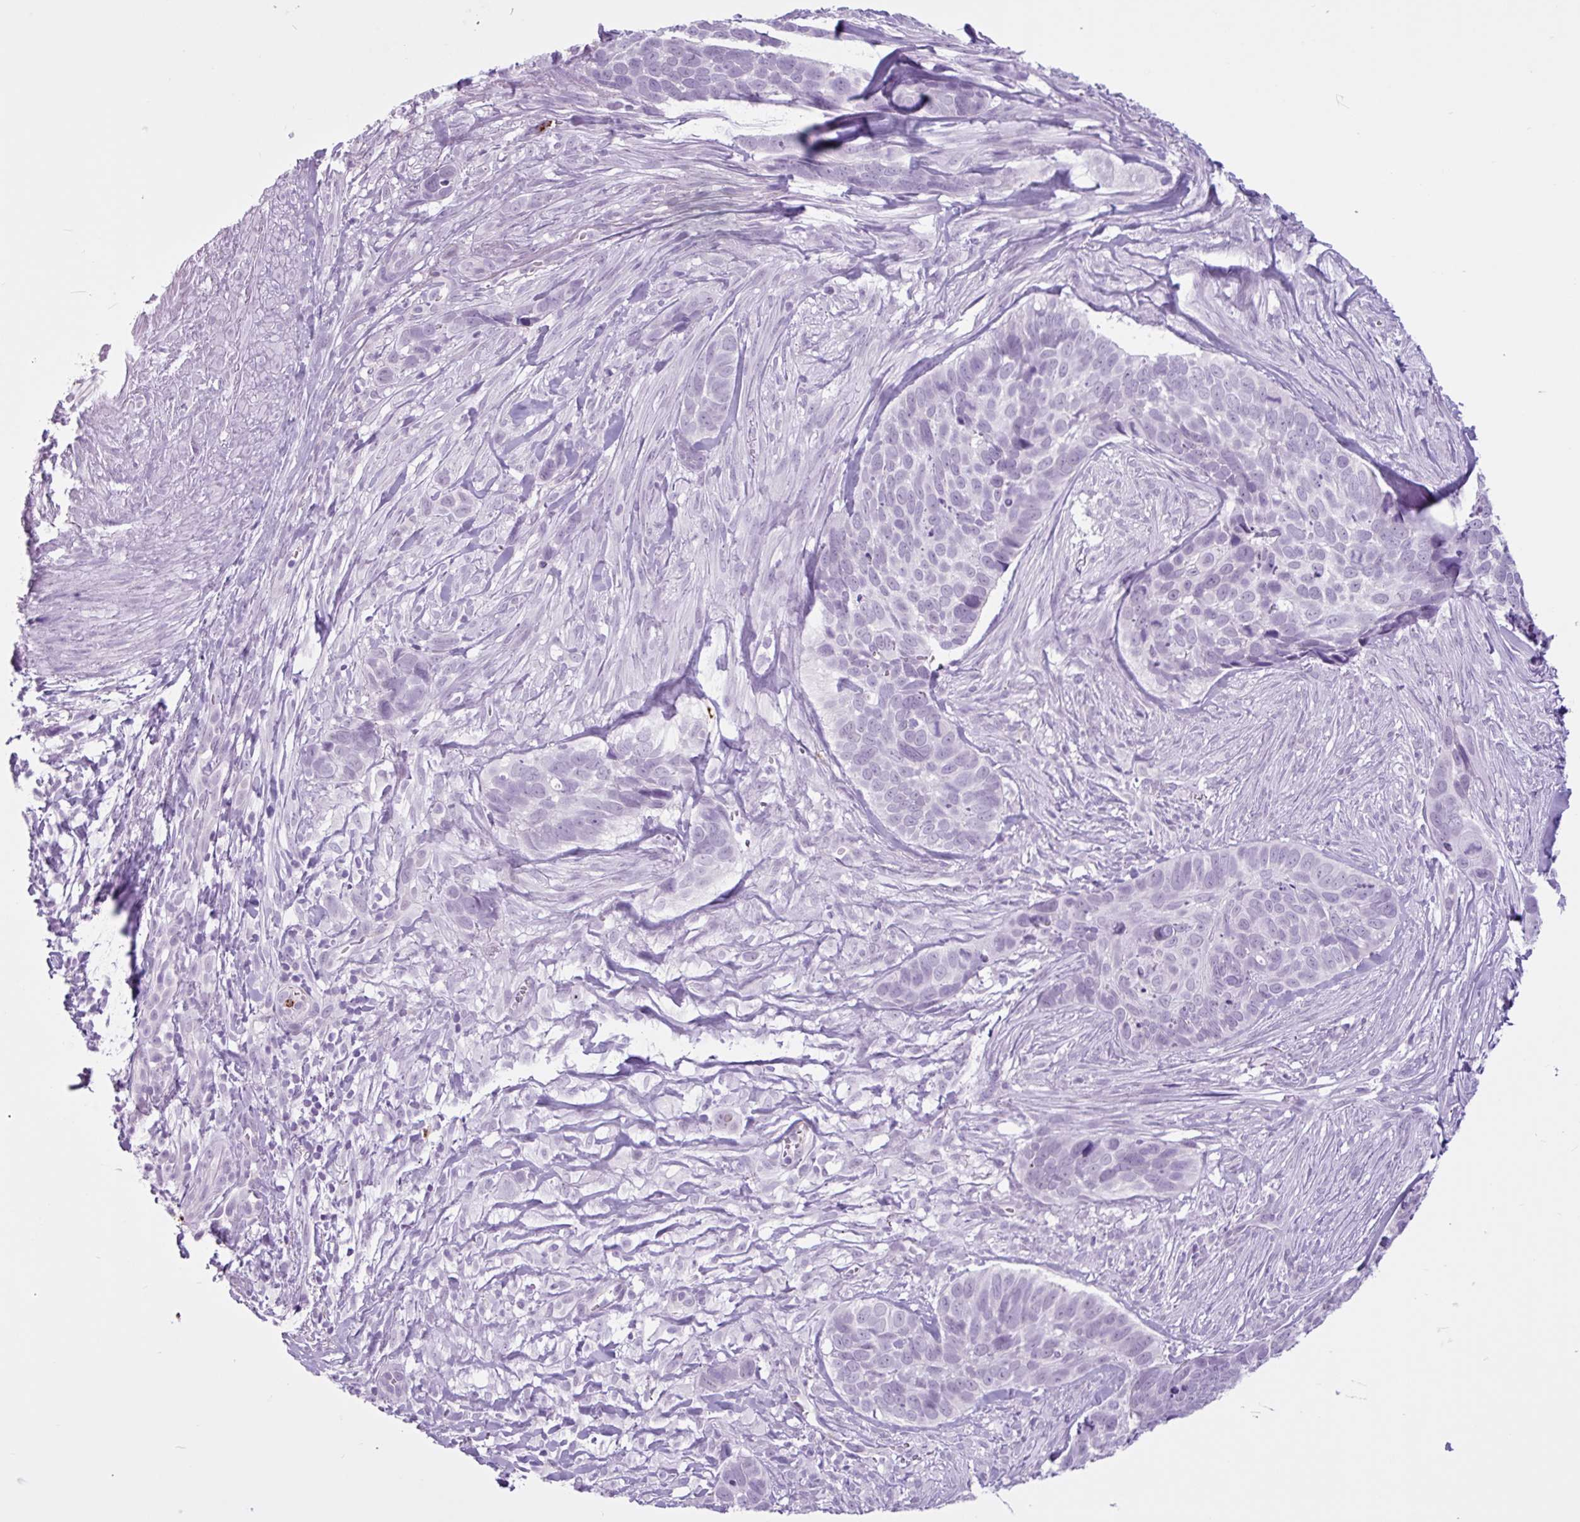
{"staining": {"intensity": "negative", "quantity": "none", "location": "none"}, "tissue": "skin cancer", "cell_type": "Tumor cells", "image_type": "cancer", "snomed": [{"axis": "morphology", "description": "Basal cell carcinoma"}, {"axis": "topography", "description": "Skin"}], "caption": "Tumor cells show no significant positivity in basal cell carcinoma (skin). (Stains: DAB (3,3'-diaminobenzidine) IHC with hematoxylin counter stain, Microscopy: brightfield microscopy at high magnification).", "gene": "TMEM178A", "patient": {"sex": "female", "age": 82}}